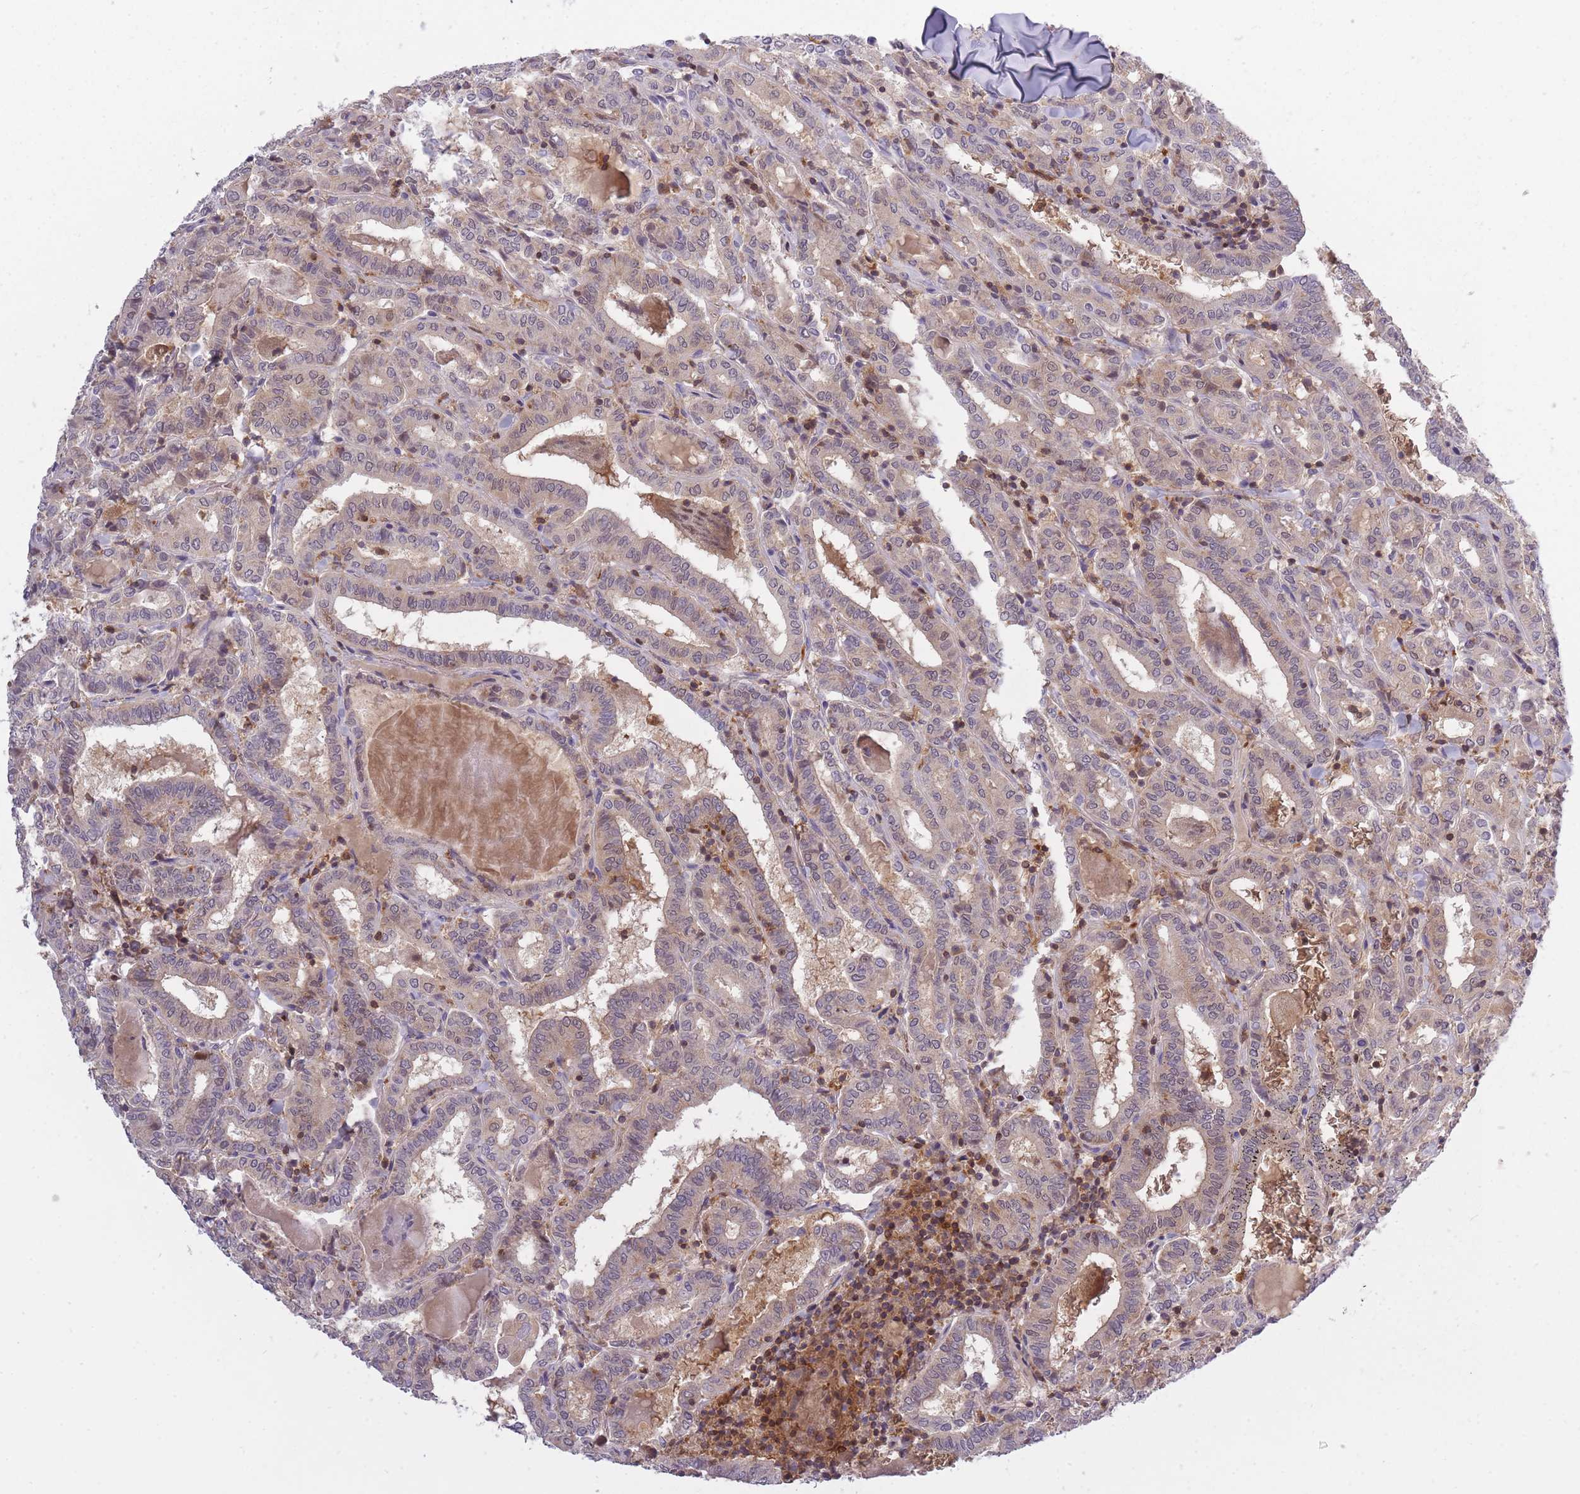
{"staining": {"intensity": "weak", "quantity": "25%-75%", "location": "cytoplasmic/membranous"}, "tissue": "thyroid cancer", "cell_type": "Tumor cells", "image_type": "cancer", "snomed": [{"axis": "morphology", "description": "Papillary adenocarcinoma, NOS"}, {"axis": "topography", "description": "Thyroid gland"}], "caption": "Human thyroid papillary adenocarcinoma stained with a brown dye shows weak cytoplasmic/membranous positive expression in about 25%-75% of tumor cells.", "gene": "CXorf38", "patient": {"sex": "female", "age": 72}}